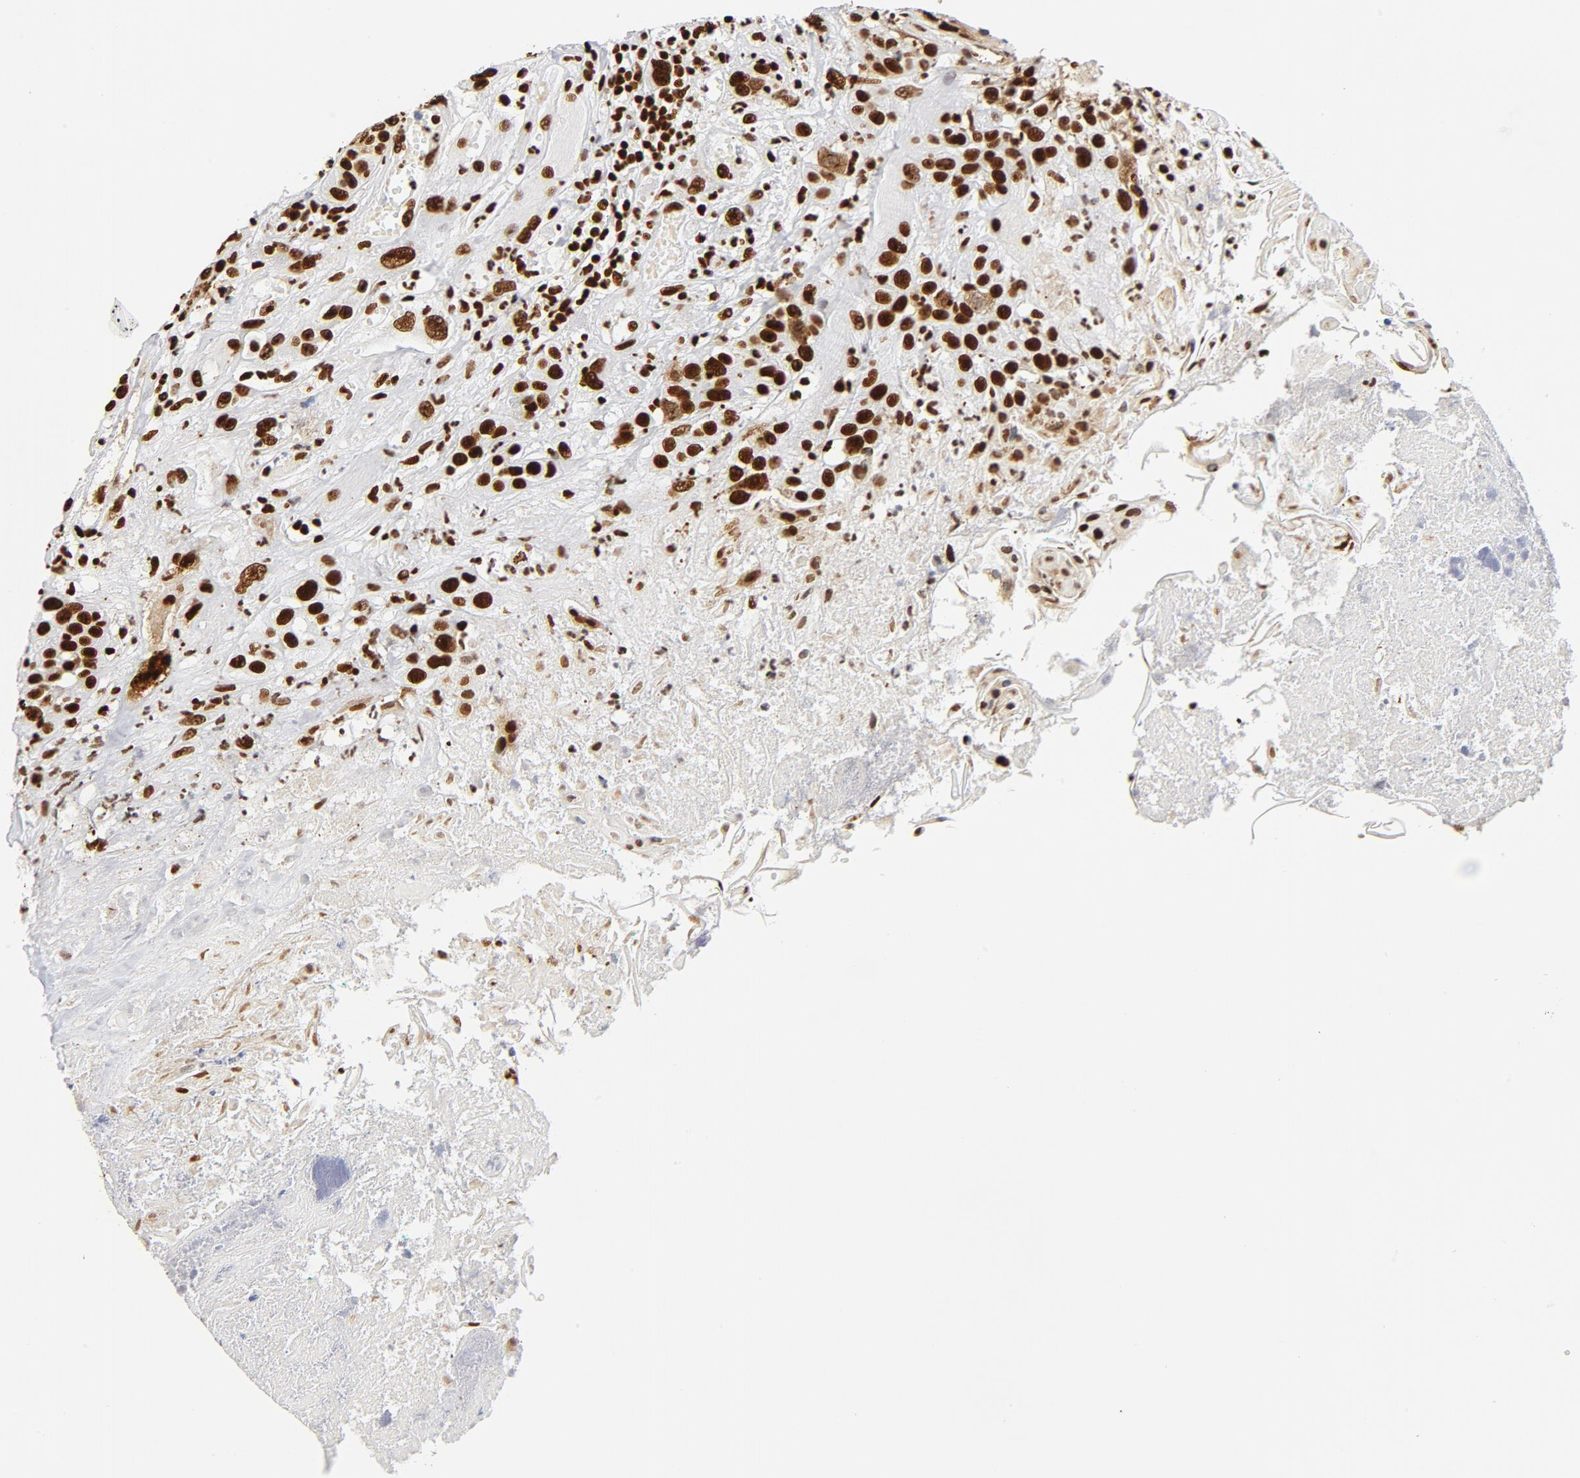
{"staining": {"intensity": "strong", "quantity": ">75%", "location": "nuclear"}, "tissue": "head and neck cancer", "cell_type": "Tumor cells", "image_type": "cancer", "snomed": [{"axis": "morphology", "description": "Squamous cell carcinoma, NOS"}, {"axis": "topography", "description": "Head-Neck"}], "caption": "Strong nuclear staining is identified in about >75% of tumor cells in head and neck cancer (squamous cell carcinoma). (DAB (3,3'-diaminobenzidine) = brown stain, brightfield microscopy at high magnification).", "gene": "XRCC6", "patient": {"sex": "female", "age": 84}}